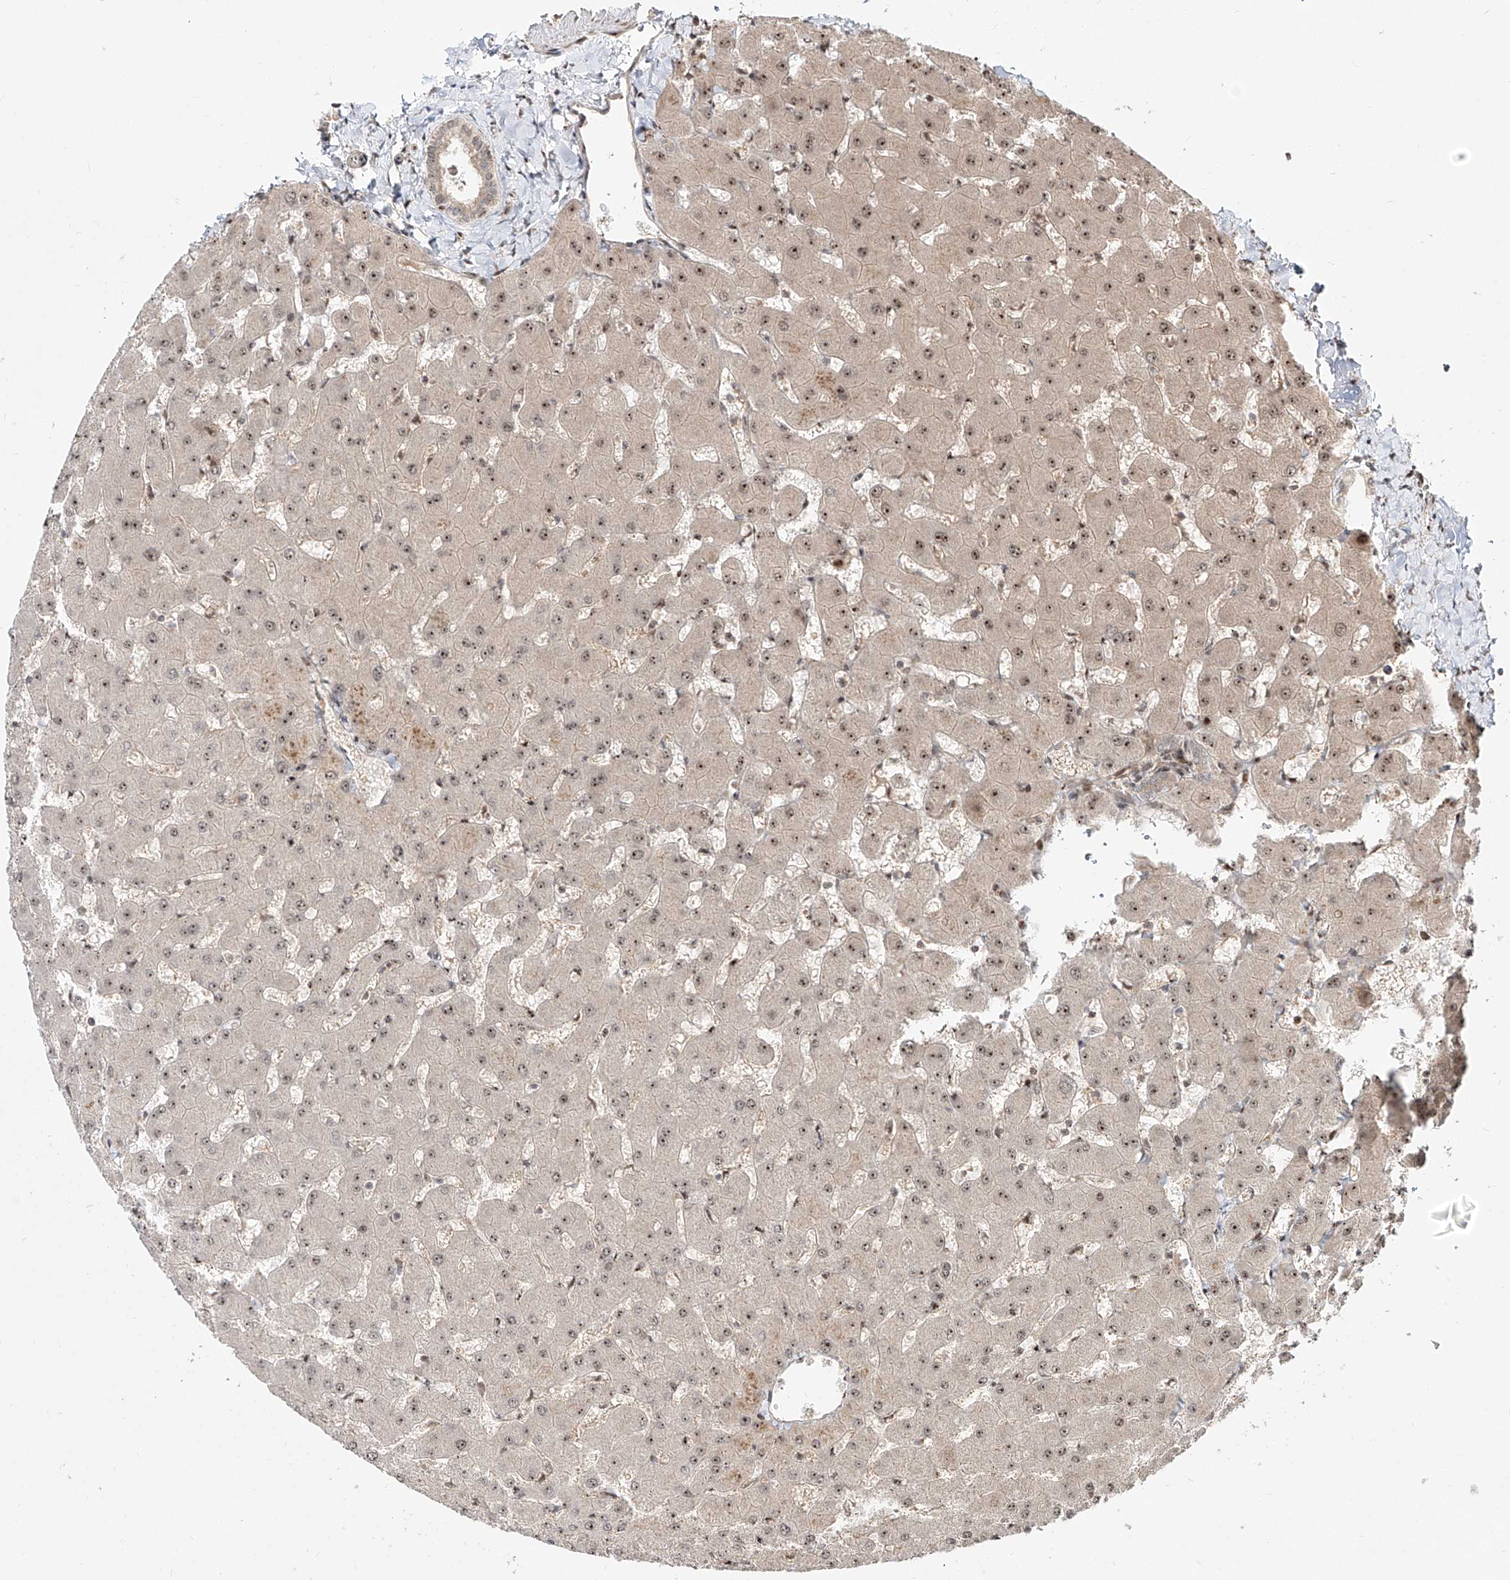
{"staining": {"intensity": "weak", "quantity": "25%-75%", "location": "cytoplasmic/membranous"}, "tissue": "liver", "cell_type": "Cholangiocytes", "image_type": "normal", "snomed": [{"axis": "morphology", "description": "Normal tissue, NOS"}, {"axis": "topography", "description": "Liver"}], "caption": "Immunohistochemical staining of normal liver demonstrates low levels of weak cytoplasmic/membranous positivity in approximately 25%-75% of cholangiocytes.", "gene": "ZNF710", "patient": {"sex": "female", "age": 63}}